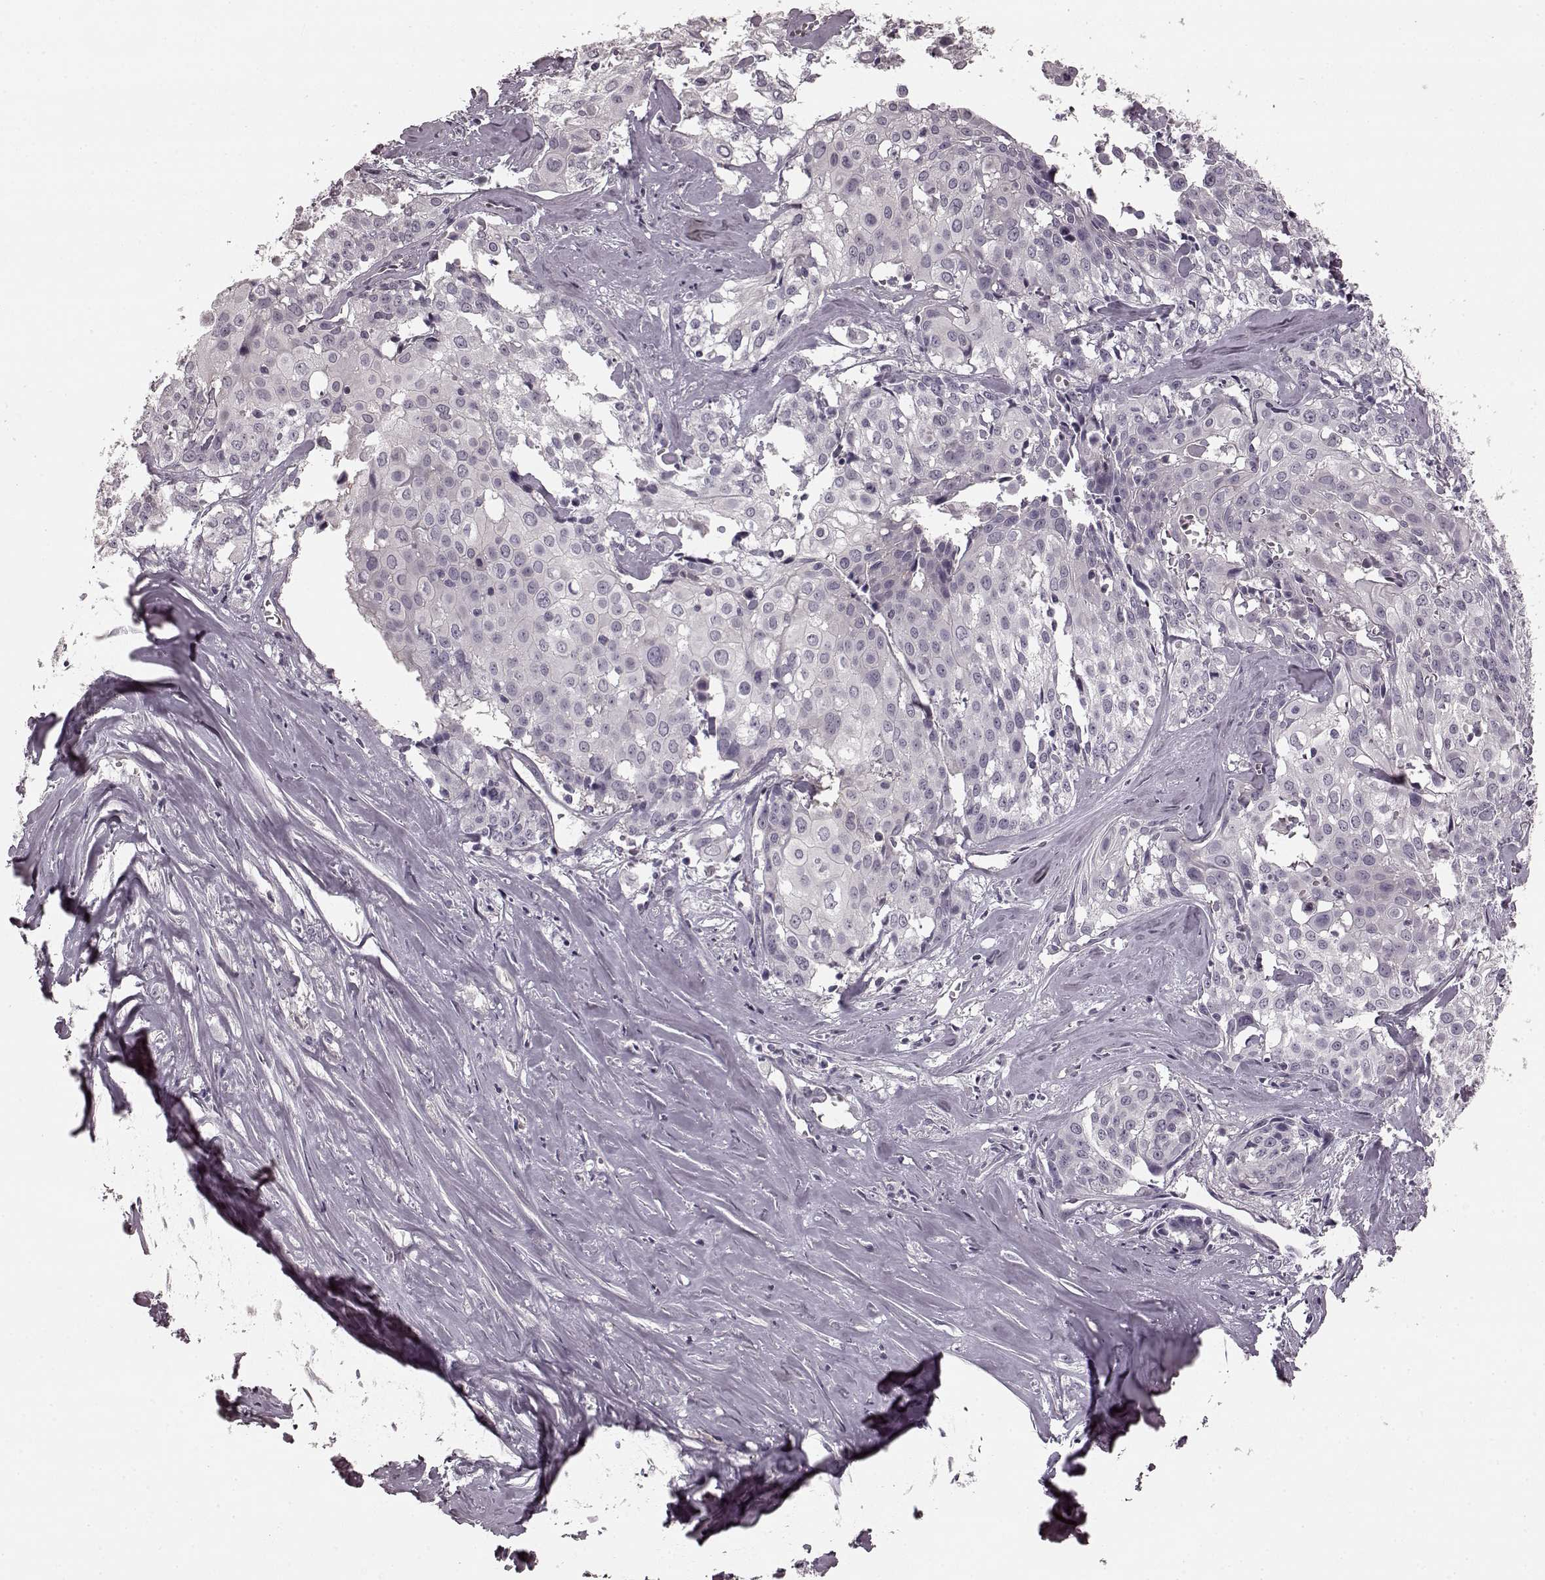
{"staining": {"intensity": "negative", "quantity": "none", "location": "none"}, "tissue": "cervical cancer", "cell_type": "Tumor cells", "image_type": "cancer", "snomed": [{"axis": "morphology", "description": "Squamous cell carcinoma, NOS"}, {"axis": "topography", "description": "Cervix"}], "caption": "Human cervical squamous cell carcinoma stained for a protein using immunohistochemistry reveals no positivity in tumor cells.", "gene": "PRKCE", "patient": {"sex": "female", "age": 39}}